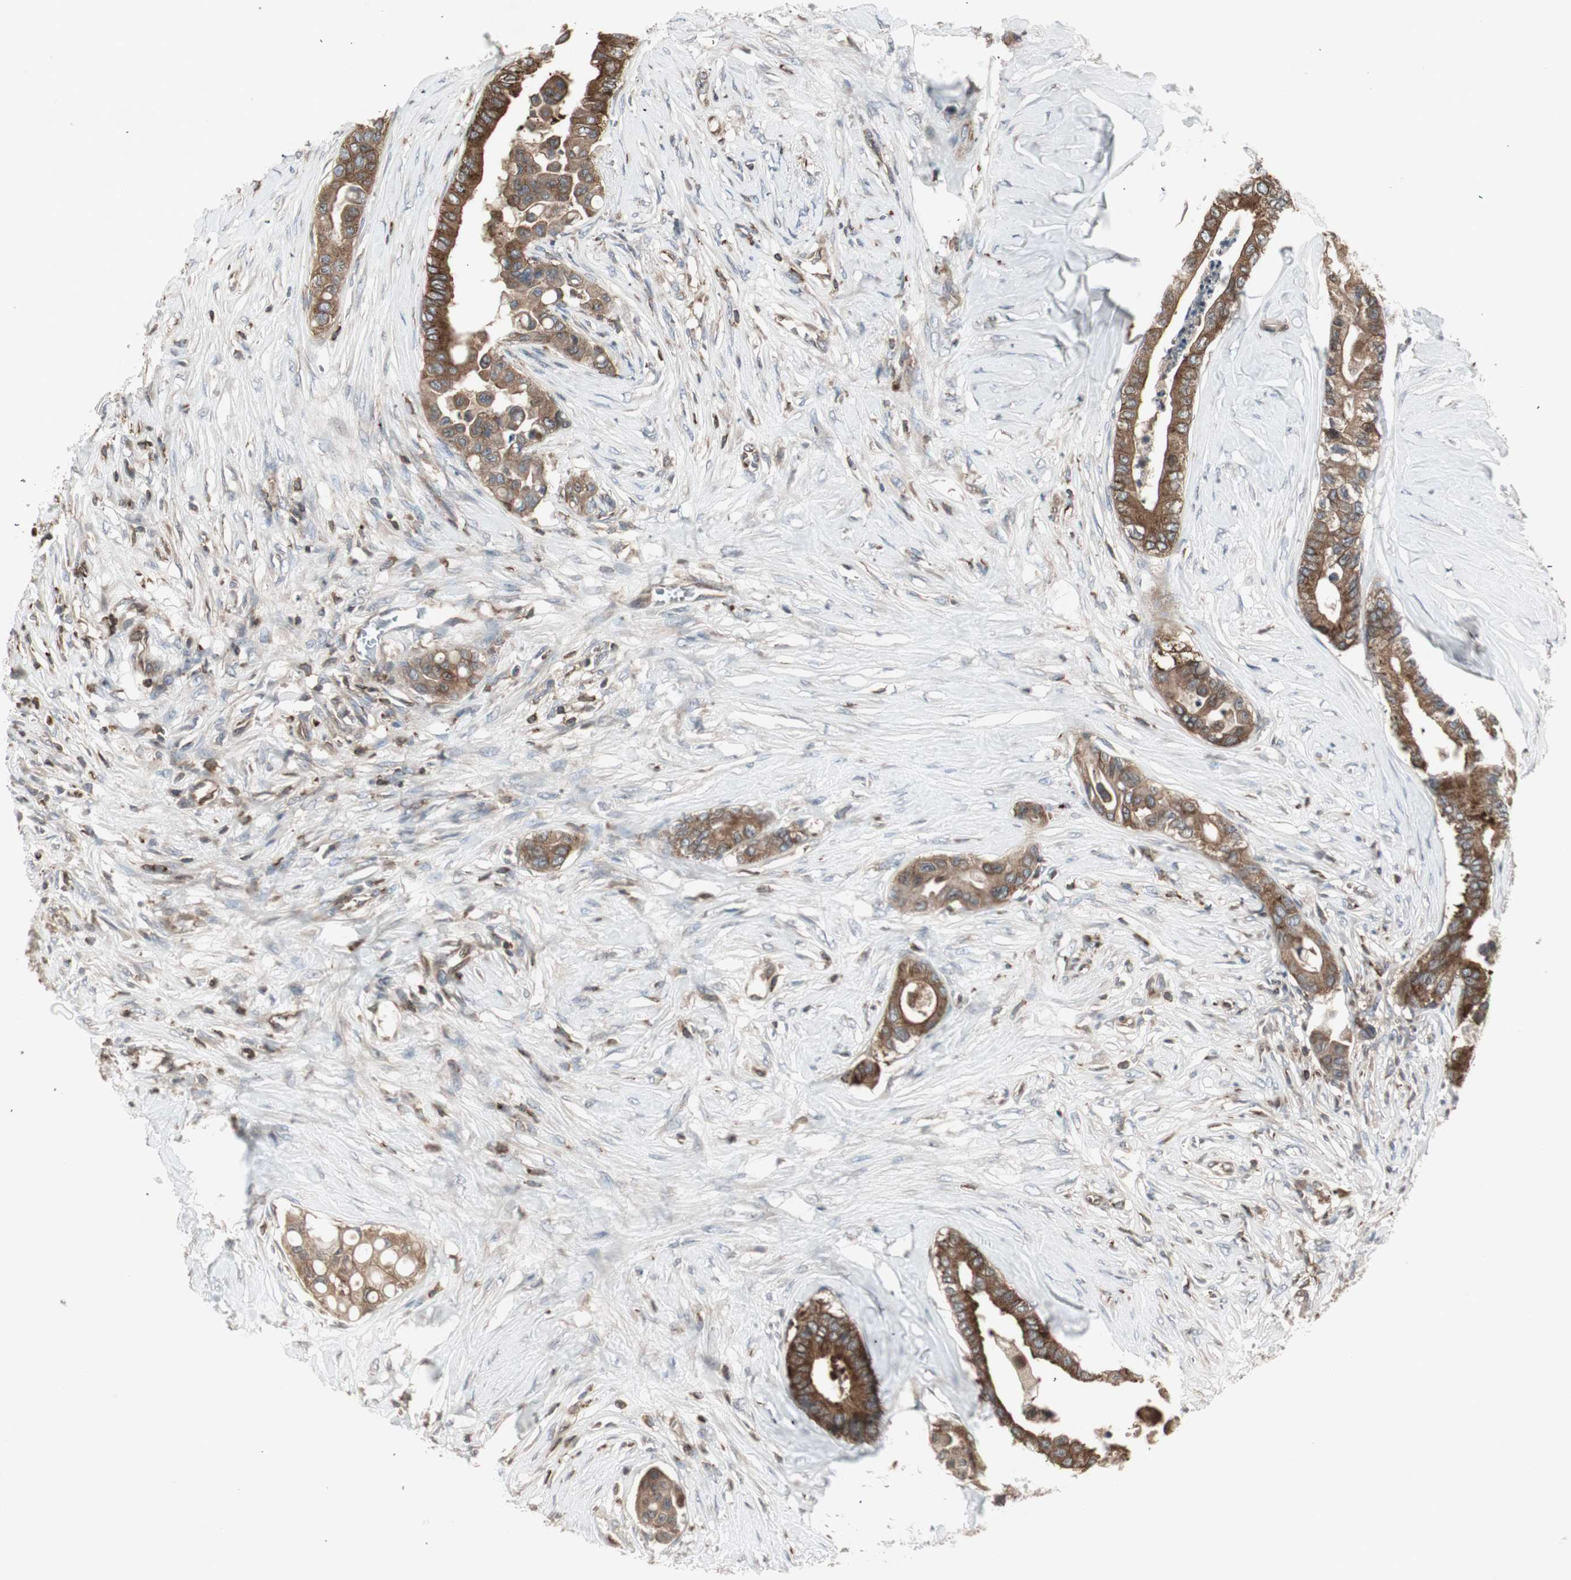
{"staining": {"intensity": "strong", "quantity": ">75%", "location": "cytoplasmic/membranous"}, "tissue": "colorectal cancer", "cell_type": "Tumor cells", "image_type": "cancer", "snomed": [{"axis": "morphology", "description": "Normal tissue, NOS"}, {"axis": "morphology", "description": "Adenocarcinoma, NOS"}, {"axis": "topography", "description": "Colon"}], "caption": "The photomicrograph demonstrates immunohistochemical staining of colorectal adenocarcinoma. There is strong cytoplasmic/membranous positivity is identified in about >75% of tumor cells.", "gene": "ARHGEF1", "patient": {"sex": "male", "age": 82}}